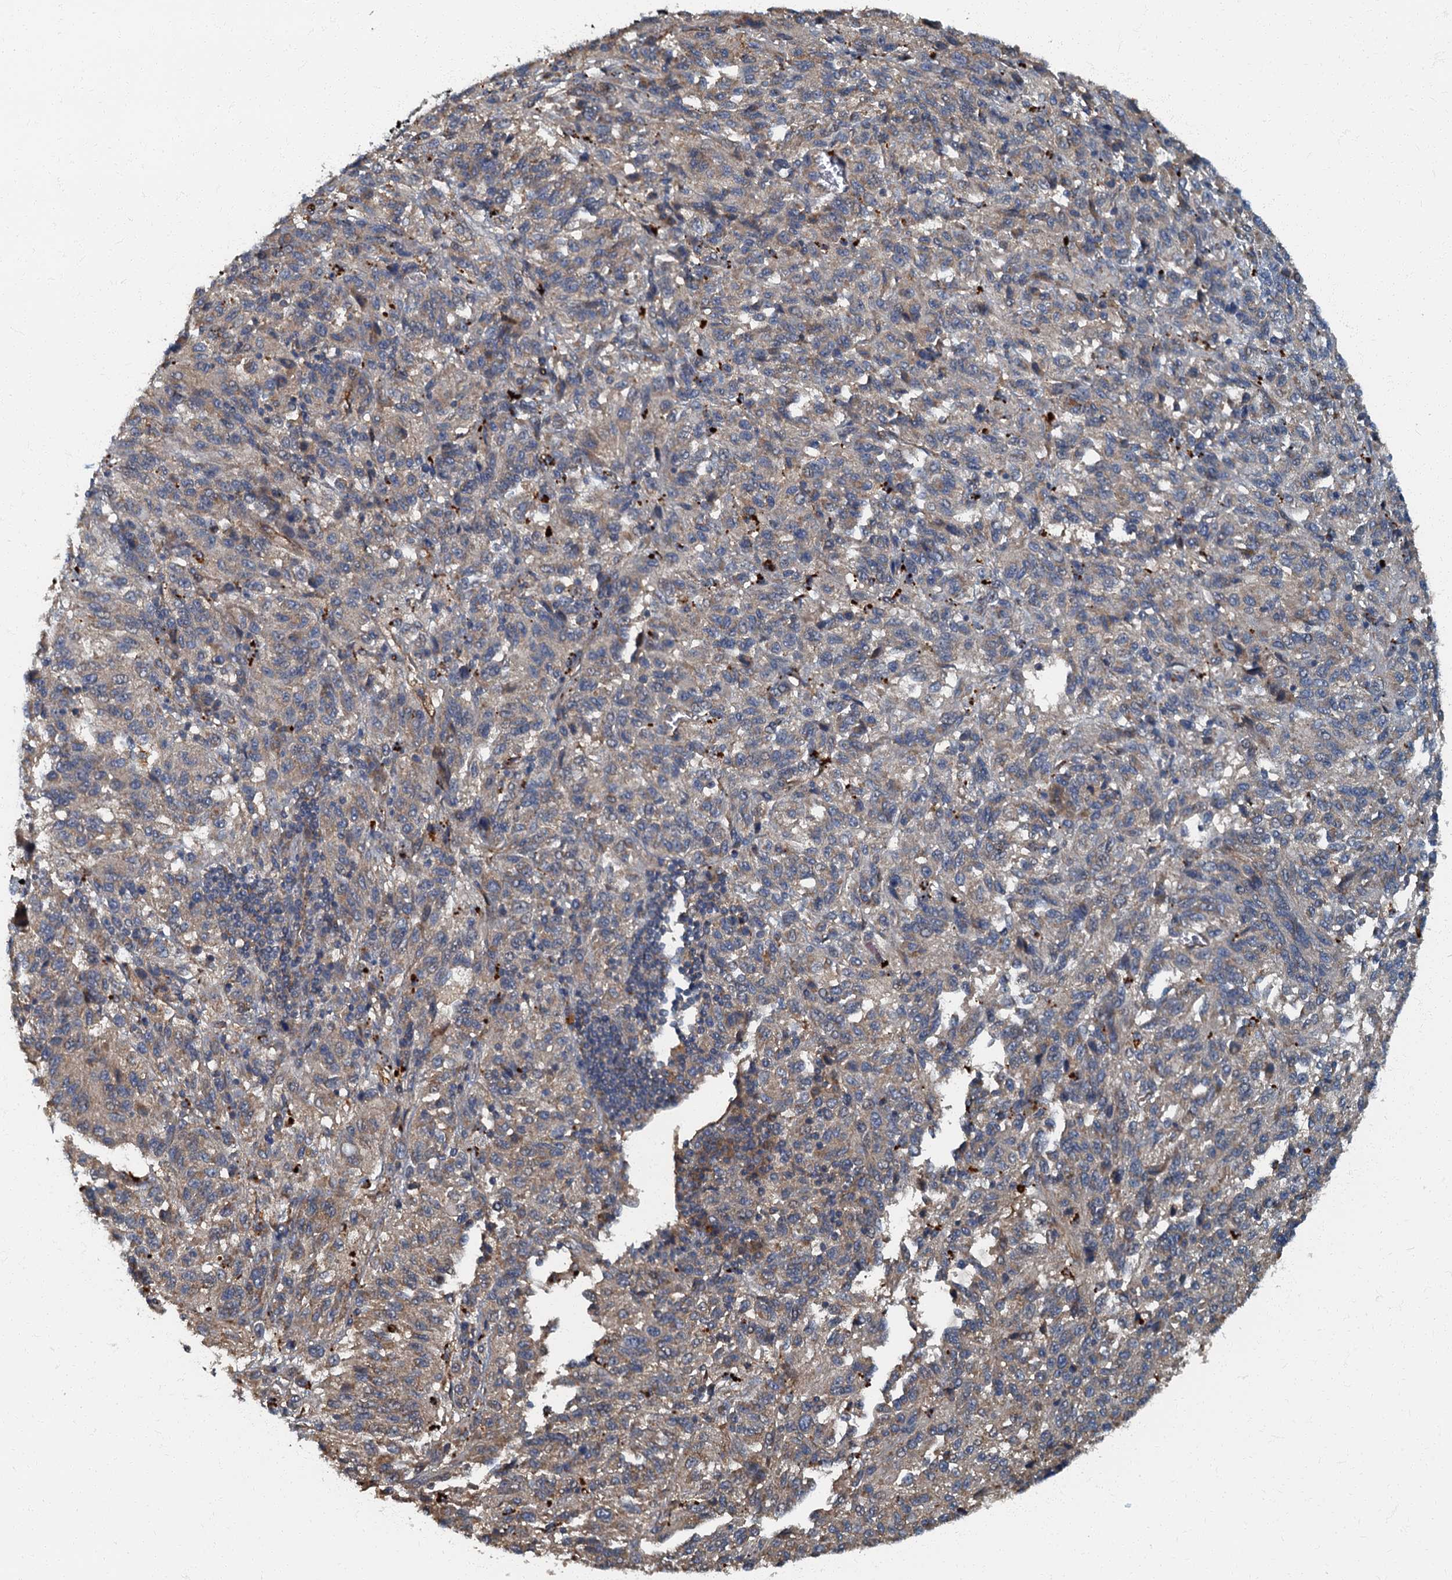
{"staining": {"intensity": "weak", "quantity": ">75%", "location": "cytoplasmic/membranous"}, "tissue": "melanoma", "cell_type": "Tumor cells", "image_type": "cancer", "snomed": [{"axis": "morphology", "description": "Malignant melanoma, Metastatic site"}, {"axis": "topography", "description": "Lung"}], "caption": "Weak cytoplasmic/membranous expression is identified in about >75% of tumor cells in melanoma.", "gene": "ARL11", "patient": {"sex": "male", "age": 64}}